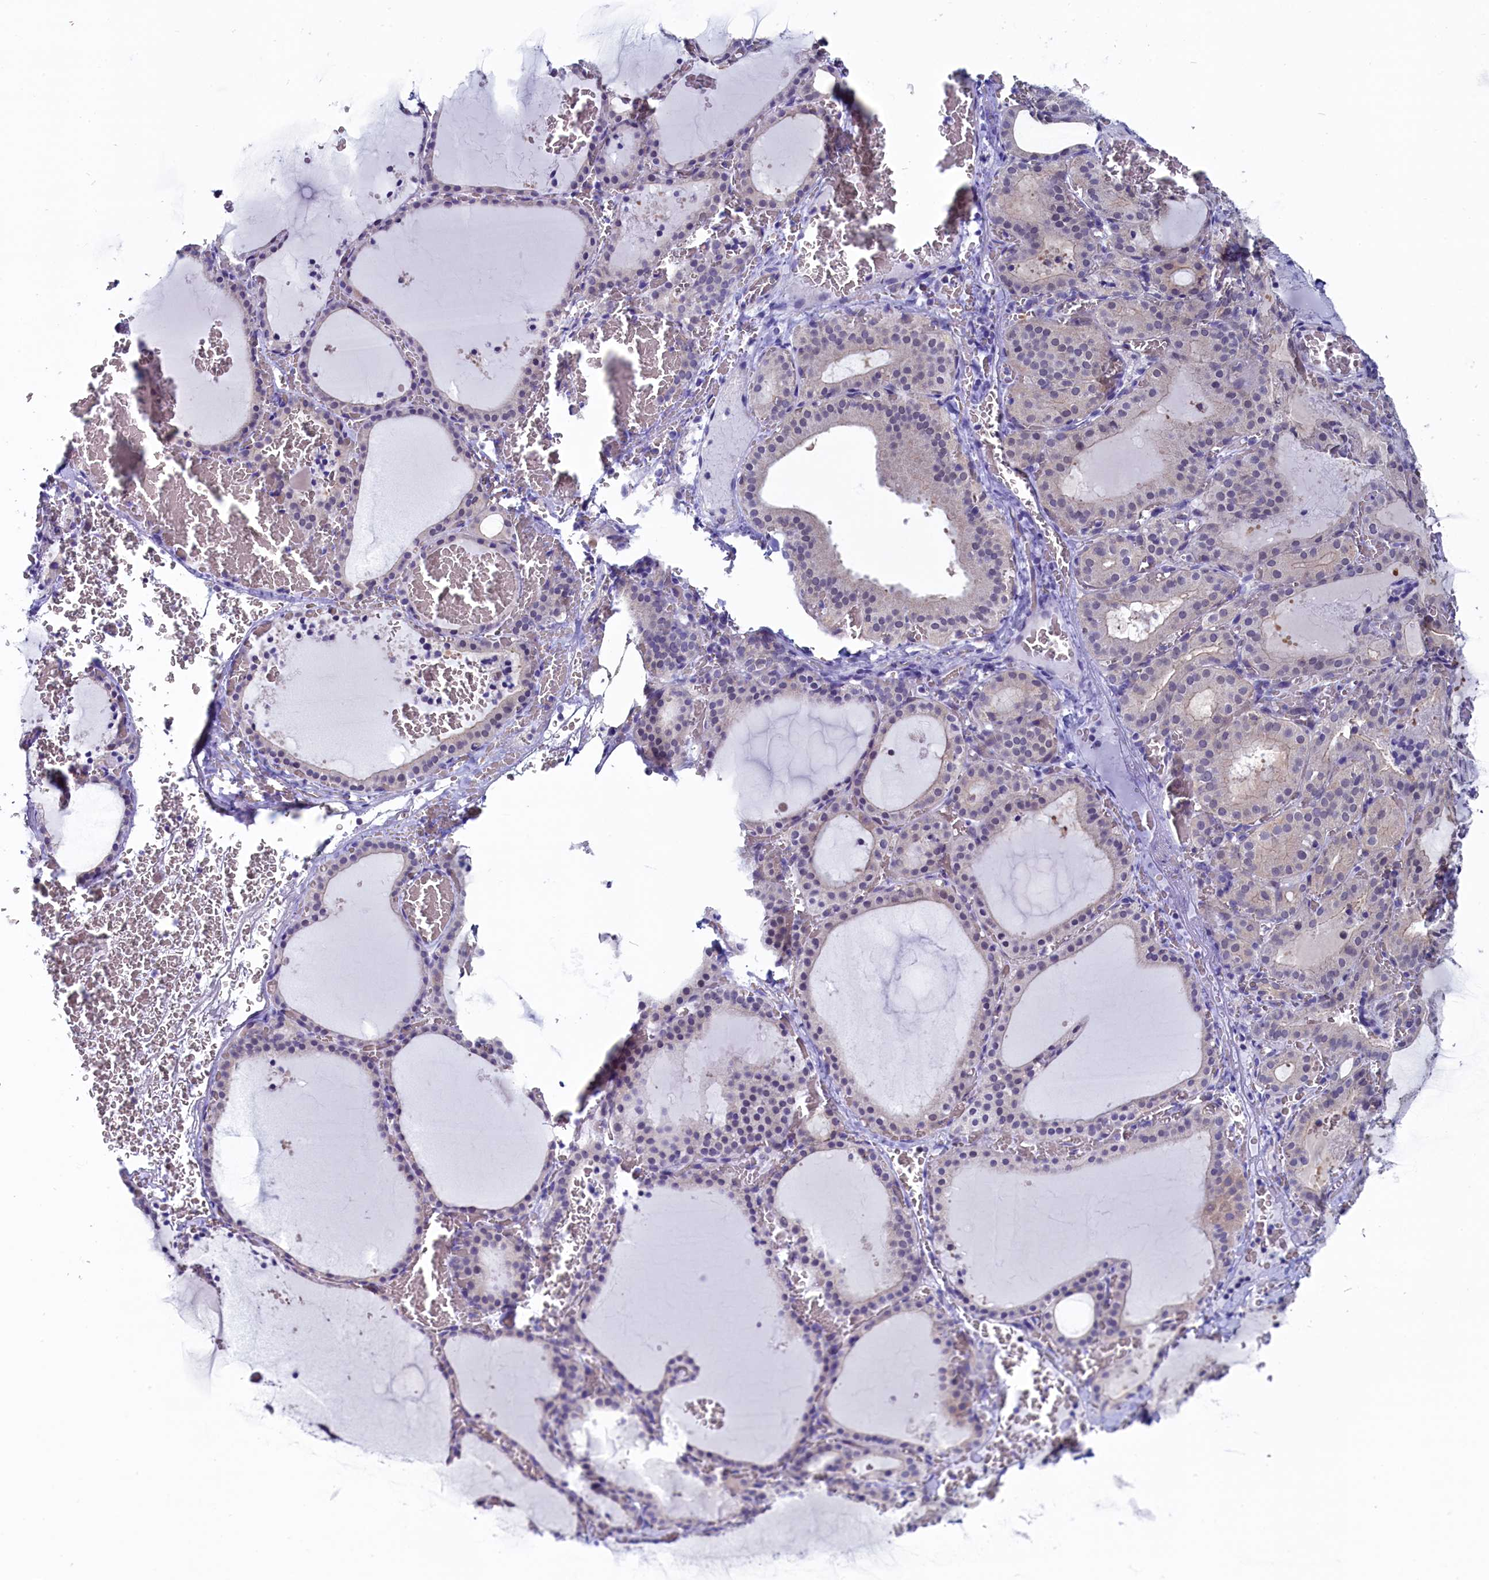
{"staining": {"intensity": "negative", "quantity": "none", "location": "none"}, "tissue": "thyroid gland", "cell_type": "Glandular cells", "image_type": "normal", "snomed": [{"axis": "morphology", "description": "Normal tissue, NOS"}, {"axis": "topography", "description": "Thyroid gland"}], "caption": "High power microscopy histopathology image of an immunohistochemistry micrograph of benign thyroid gland, revealing no significant expression in glandular cells. (Stains: DAB IHC with hematoxylin counter stain, Microscopy: brightfield microscopy at high magnification).", "gene": "CIAPIN1", "patient": {"sex": "female", "age": 39}}